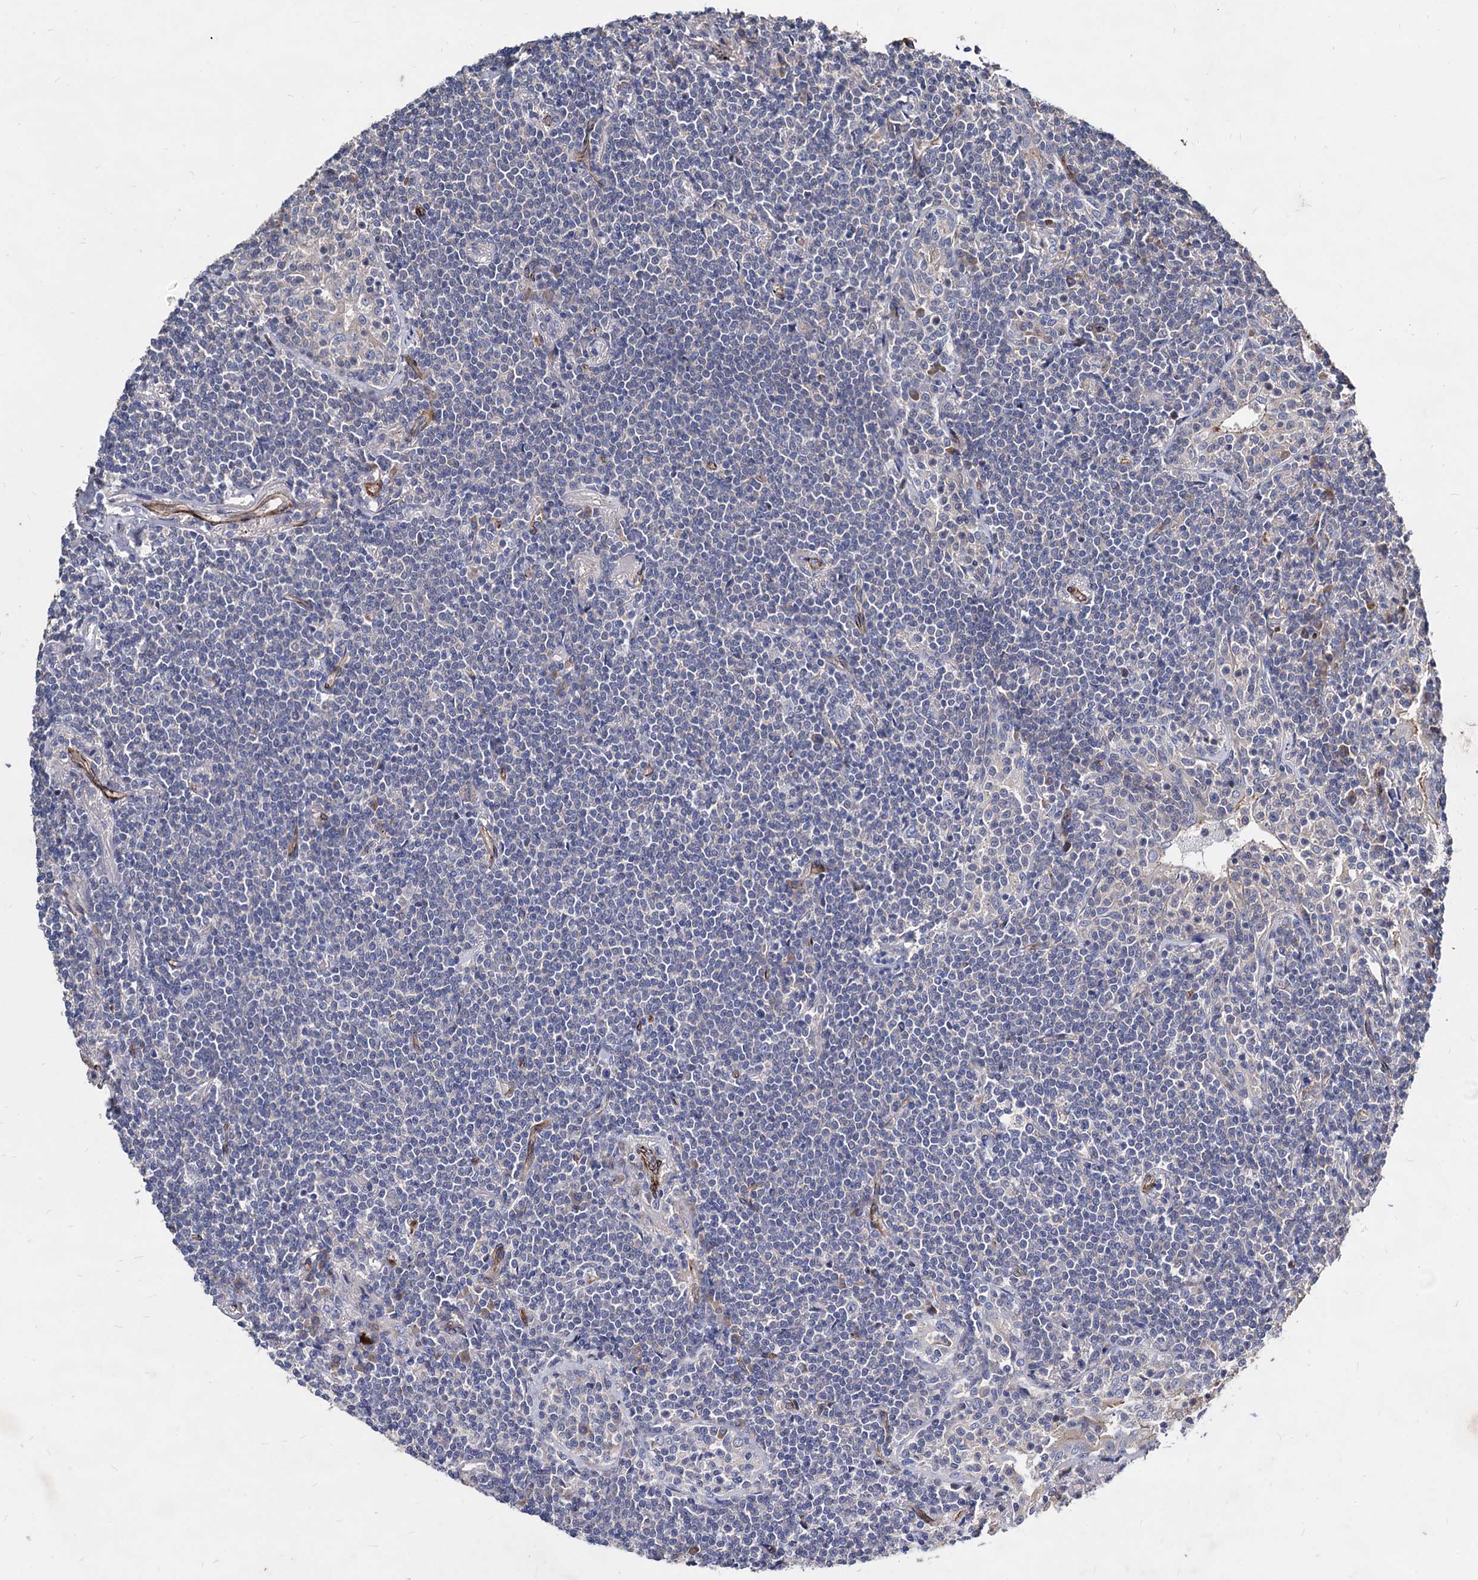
{"staining": {"intensity": "negative", "quantity": "none", "location": "none"}, "tissue": "lymphoma", "cell_type": "Tumor cells", "image_type": "cancer", "snomed": [{"axis": "morphology", "description": "Malignant lymphoma, non-Hodgkin's type, Low grade"}, {"axis": "topography", "description": "Lung"}], "caption": "Immunohistochemical staining of lymphoma reveals no significant positivity in tumor cells.", "gene": "WDR11", "patient": {"sex": "female", "age": 71}}